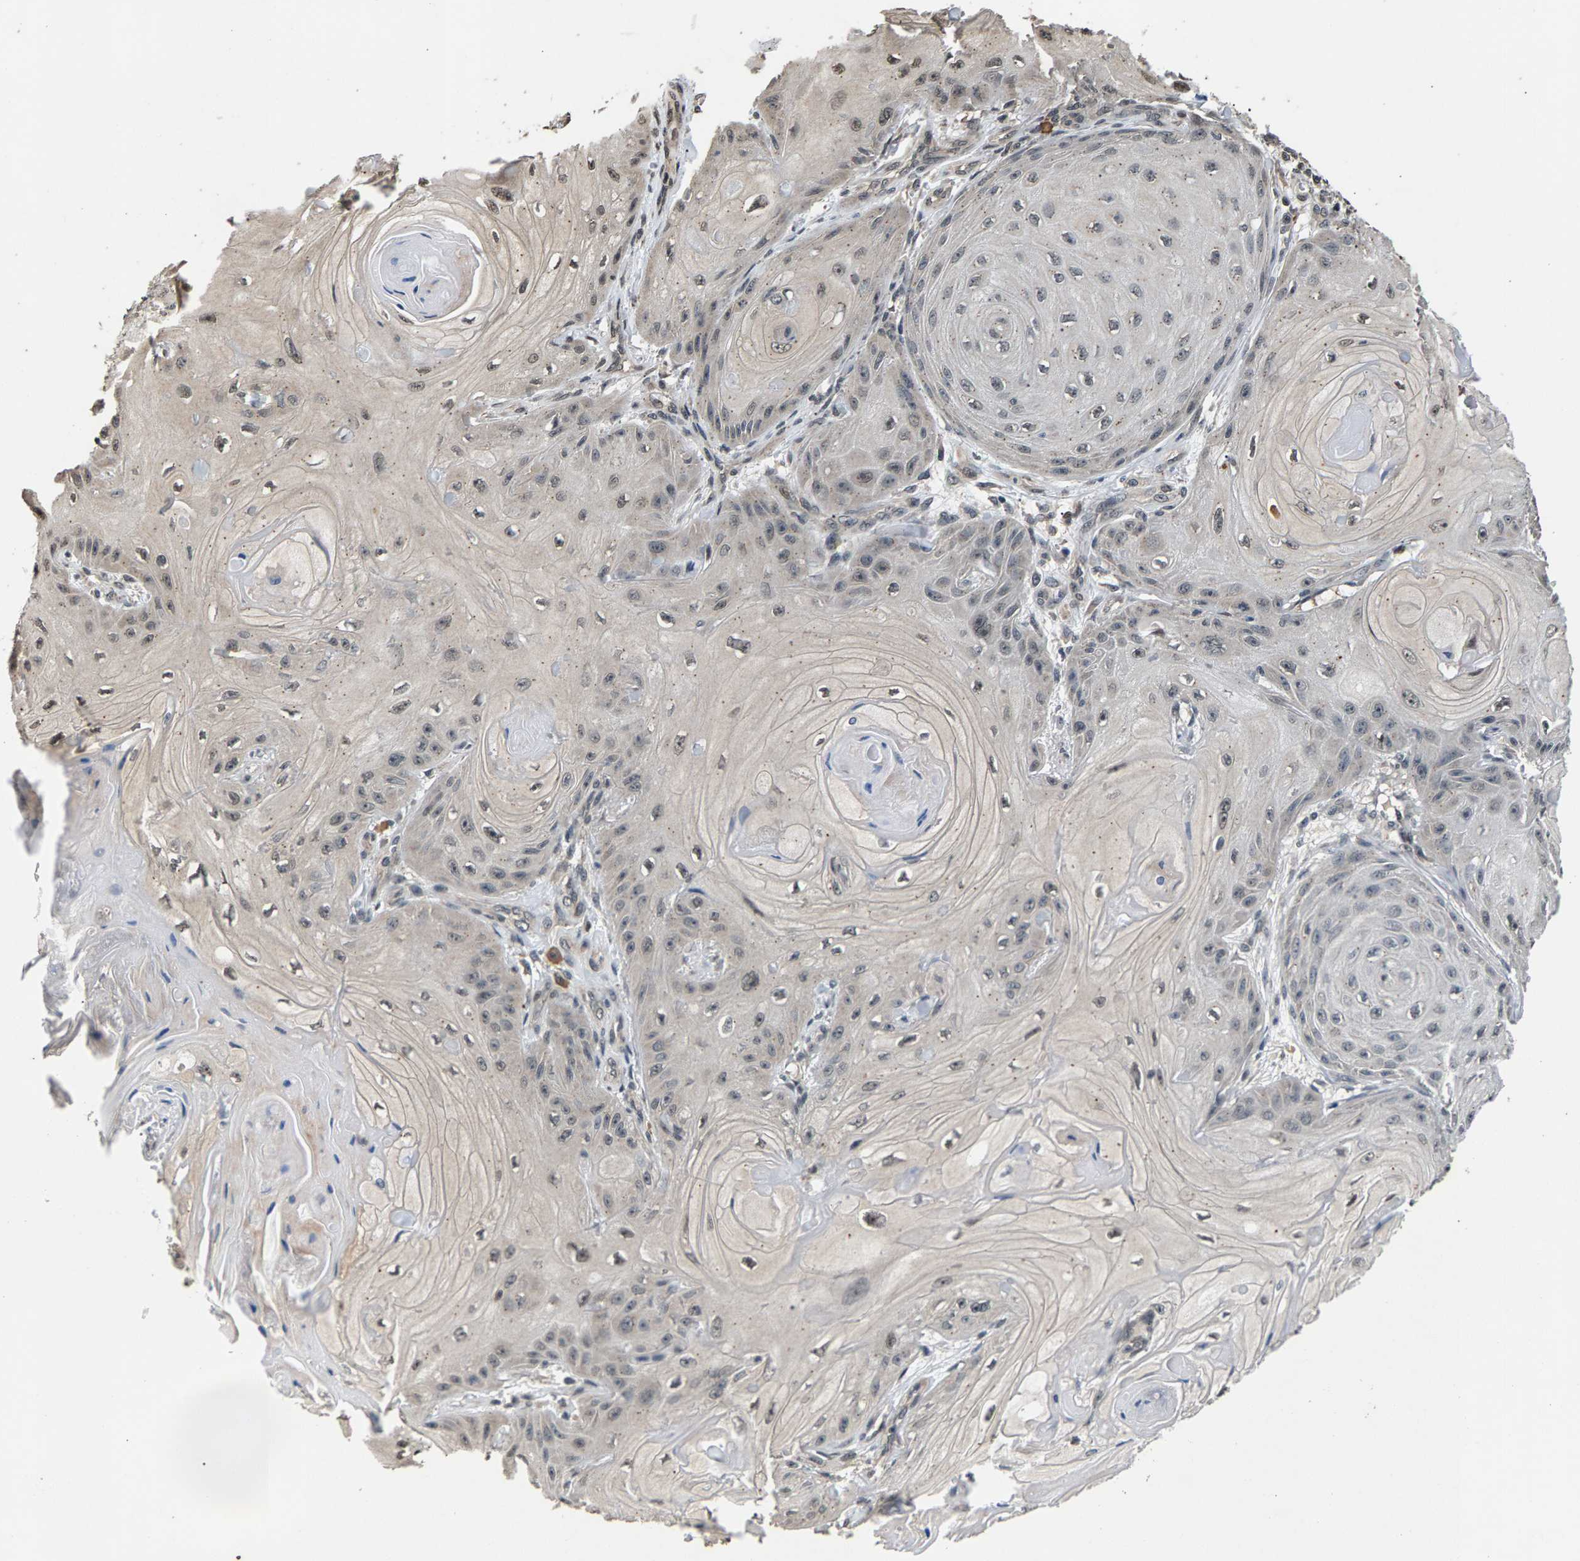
{"staining": {"intensity": "weak", "quantity": "25%-75%", "location": "nuclear"}, "tissue": "skin cancer", "cell_type": "Tumor cells", "image_type": "cancer", "snomed": [{"axis": "morphology", "description": "Squamous cell carcinoma, NOS"}, {"axis": "topography", "description": "Skin"}], "caption": "Protein expression by immunohistochemistry shows weak nuclear positivity in about 25%-75% of tumor cells in skin cancer (squamous cell carcinoma).", "gene": "RBM33", "patient": {"sex": "male", "age": 74}}